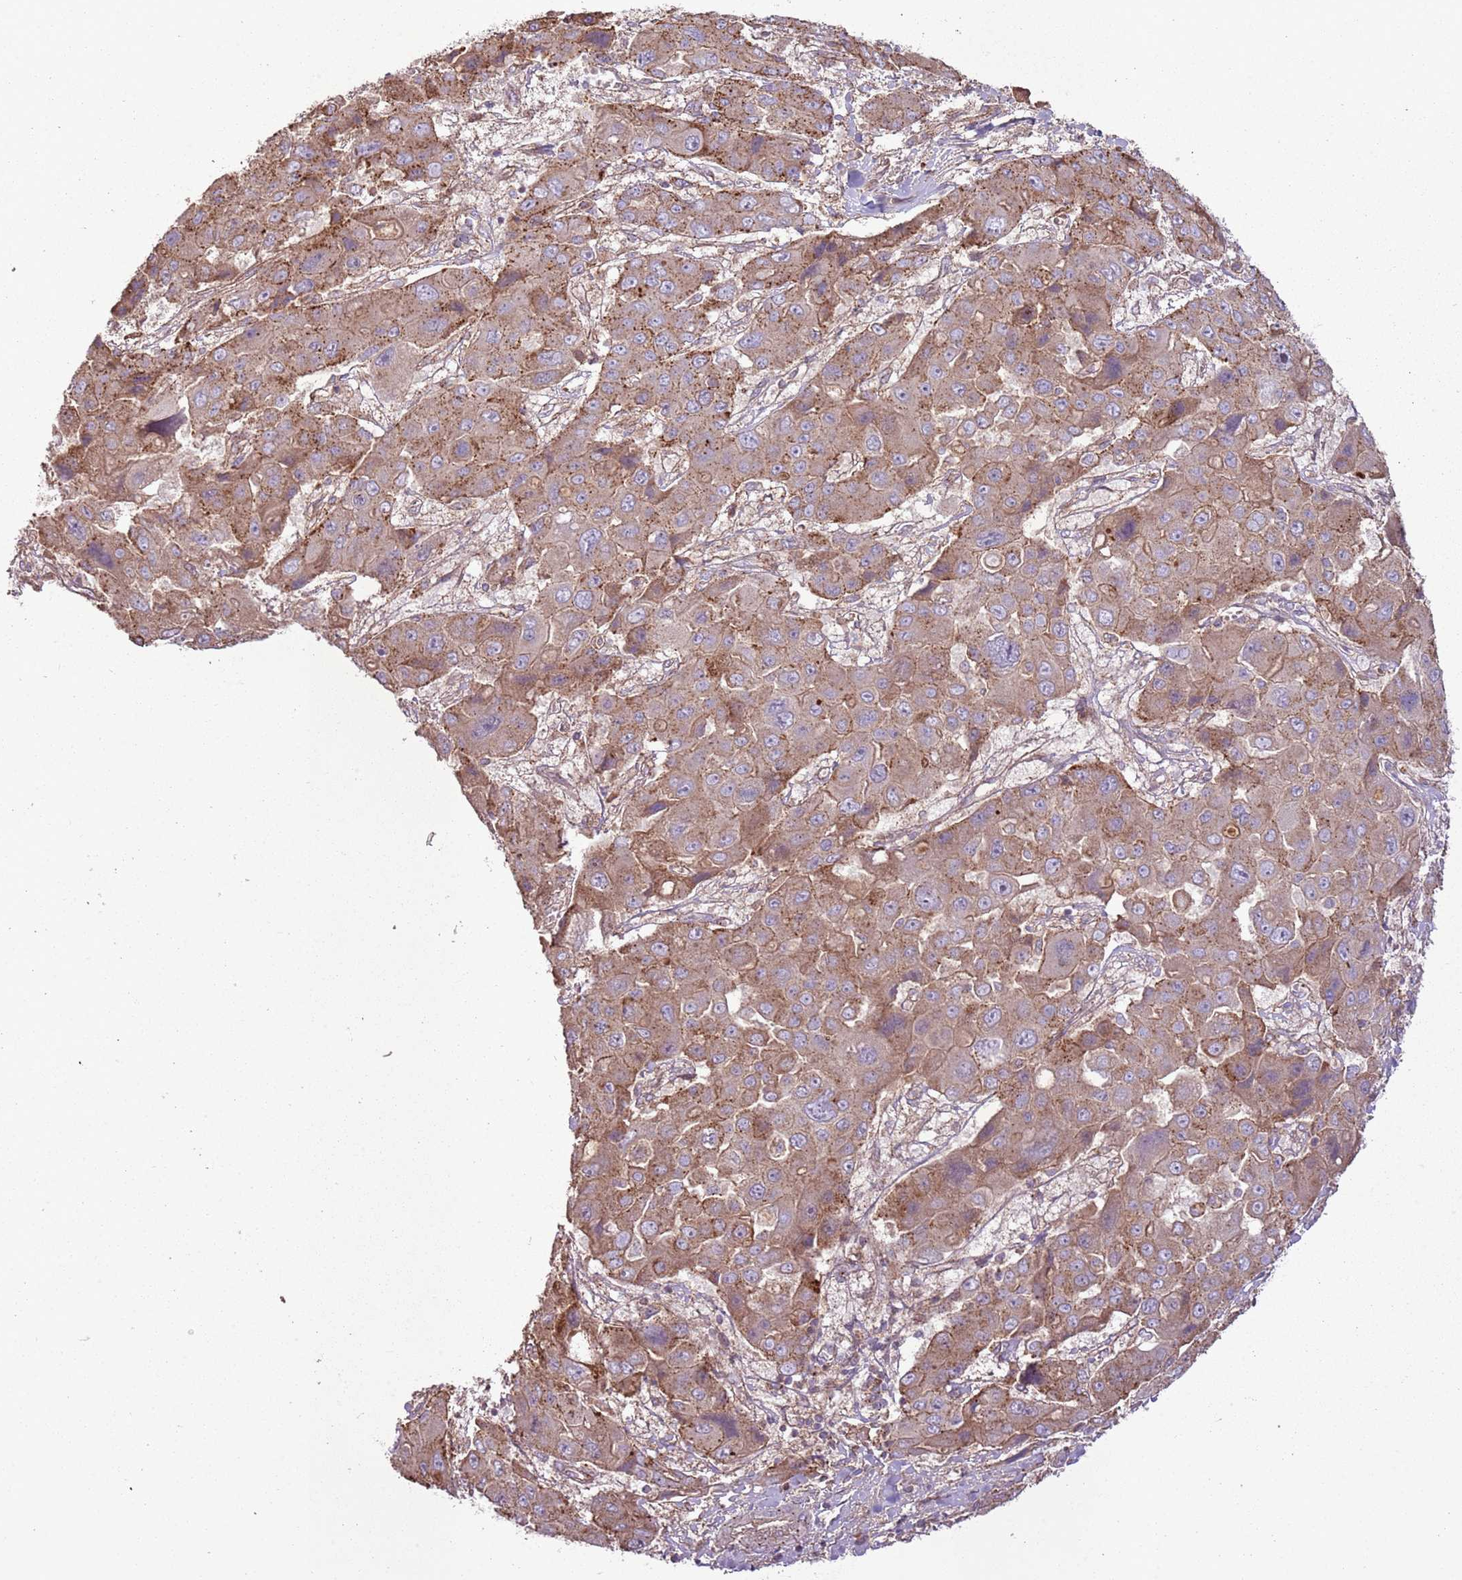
{"staining": {"intensity": "moderate", "quantity": ">75%", "location": "cytoplasmic/membranous"}, "tissue": "liver cancer", "cell_type": "Tumor cells", "image_type": "cancer", "snomed": [{"axis": "morphology", "description": "Cholangiocarcinoma"}, {"axis": "topography", "description": "Liver"}], "caption": "Immunohistochemical staining of liver cancer (cholangiocarcinoma) shows medium levels of moderate cytoplasmic/membranous protein positivity in approximately >75% of tumor cells.", "gene": "ANKRD24", "patient": {"sex": "male", "age": 67}}